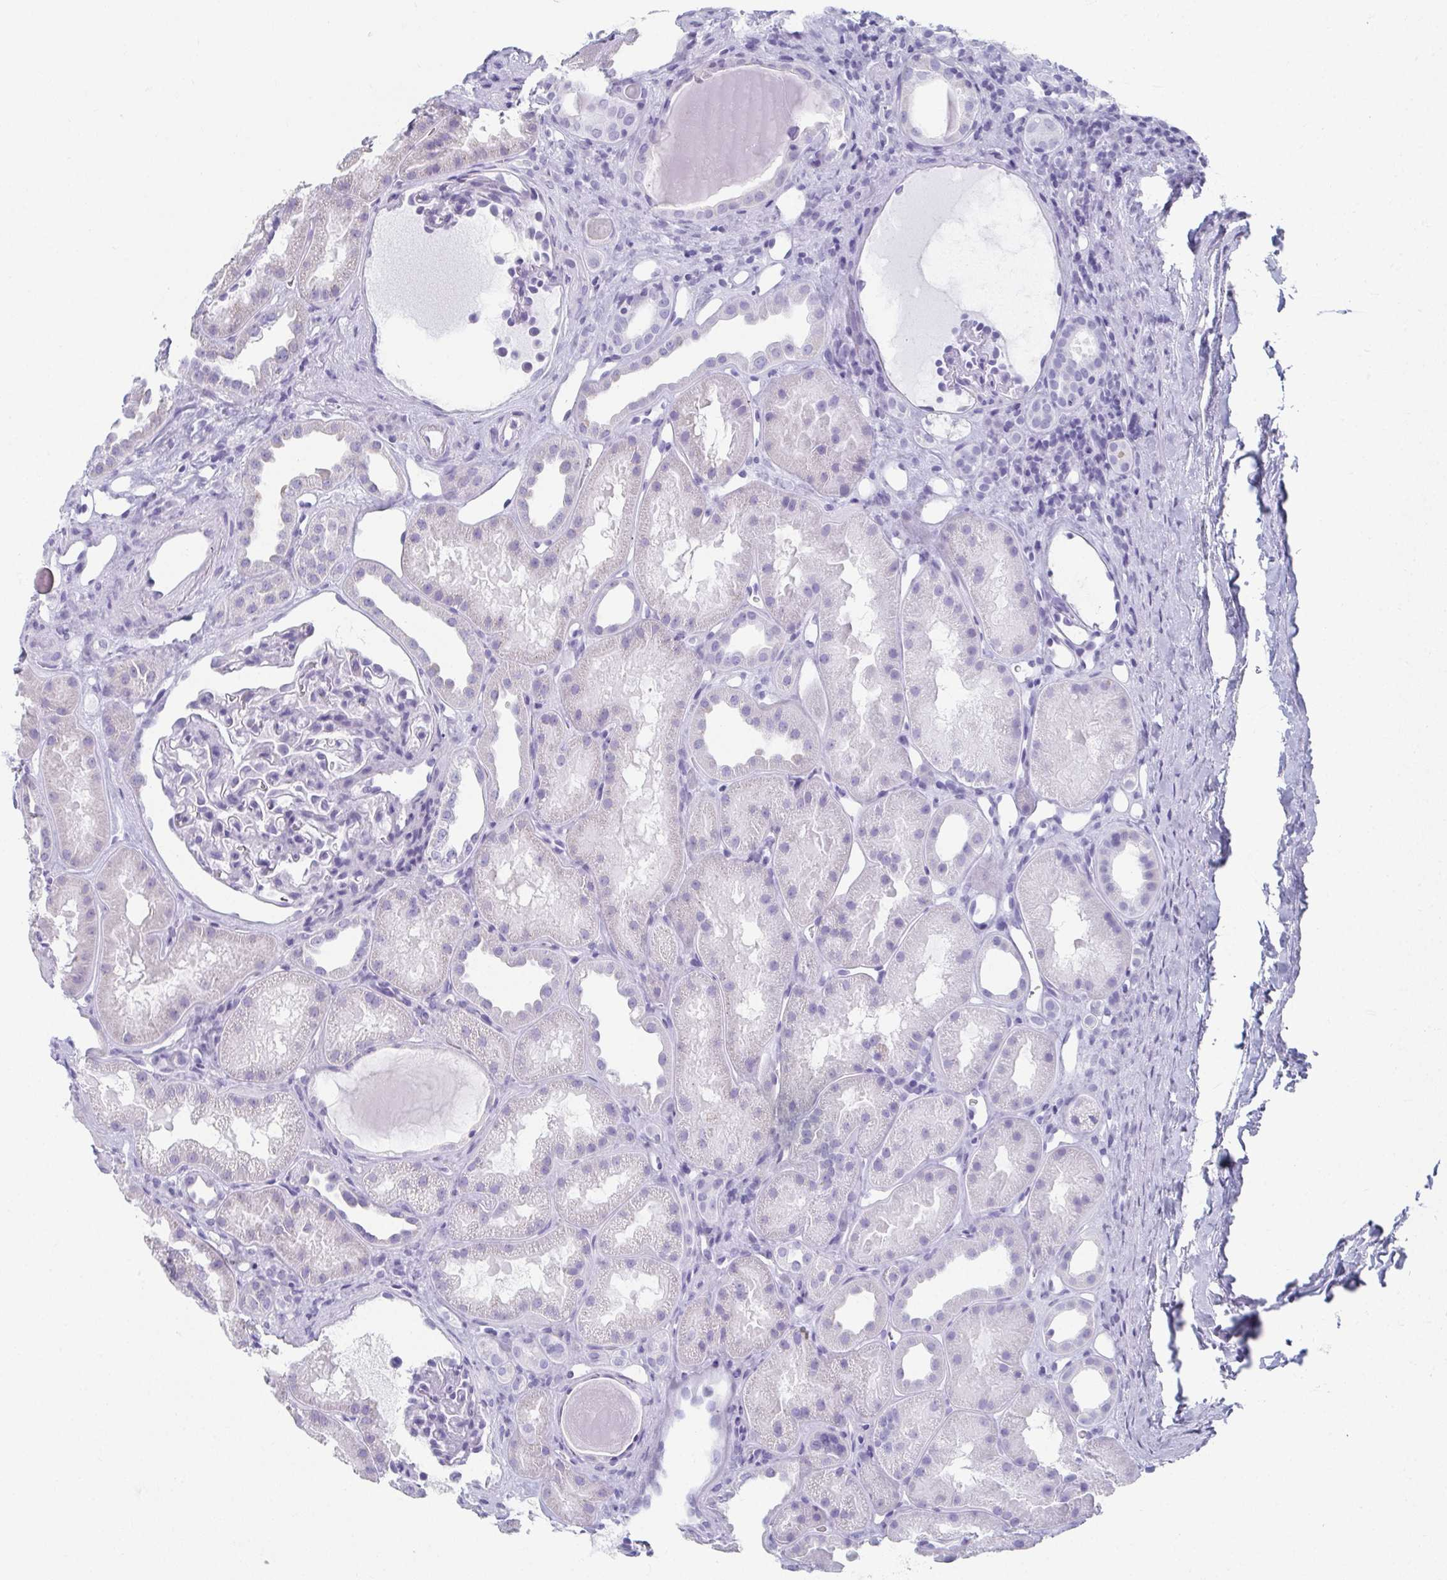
{"staining": {"intensity": "negative", "quantity": "none", "location": "none"}, "tissue": "kidney", "cell_type": "Cells in glomeruli", "image_type": "normal", "snomed": [{"axis": "morphology", "description": "Normal tissue, NOS"}, {"axis": "topography", "description": "Kidney"}], "caption": "Immunohistochemistry micrograph of normal human kidney stained for a protein (brown), which shows no expression in cells in glomeruli. The staining is performed using DAB brown chromogen with nuclei counter-stained in using hematoxylin.", "gene": "GHRL", "patient": {"sex": "male", "age": 61}}